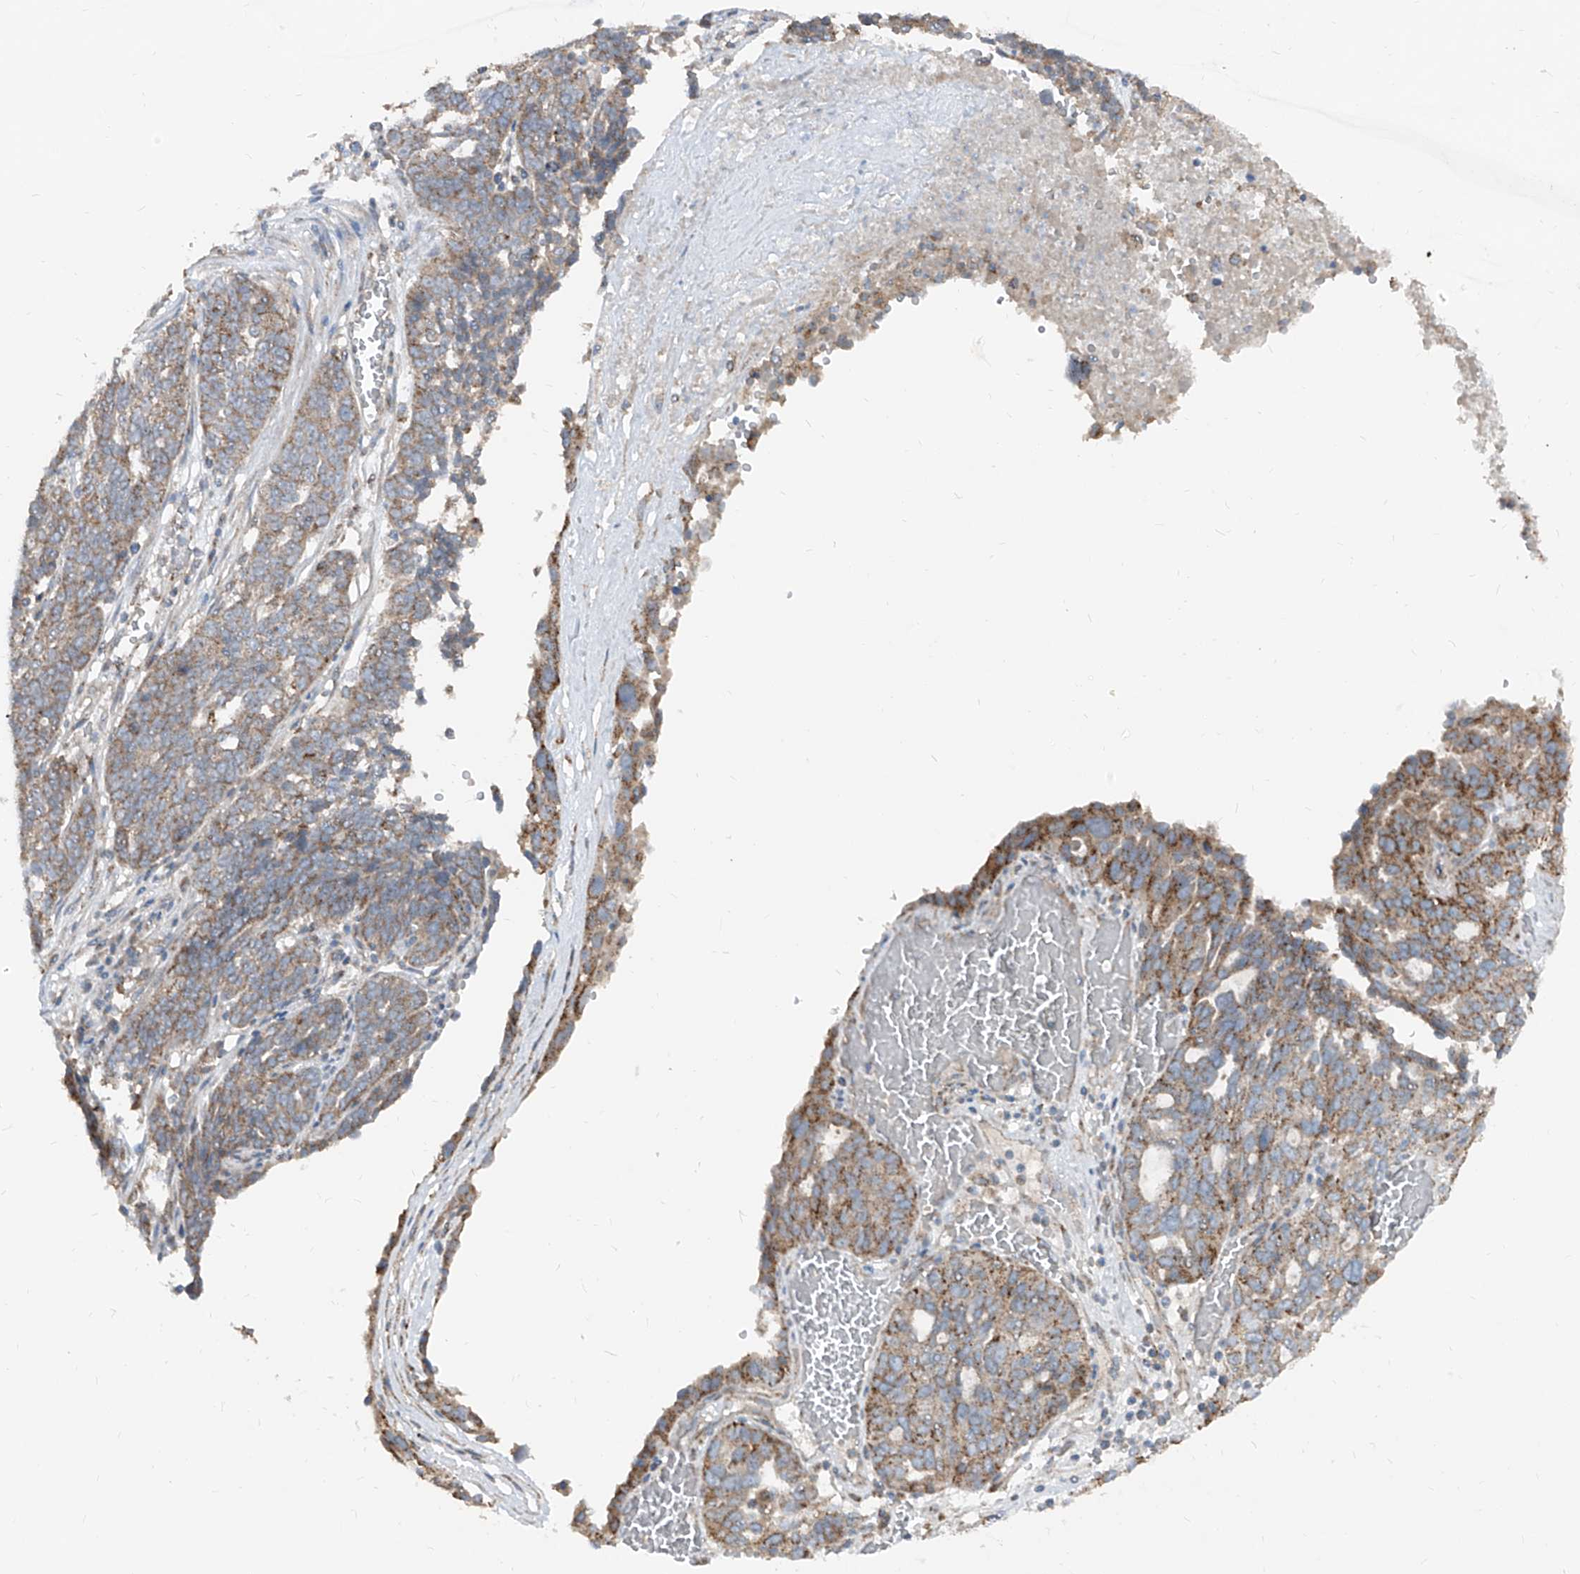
{"staining": {"intensity": "moderate", "quantity": ">75%", "location": "cytoplasmic/membranous"}, "tissue": "ovarian cancer", "cell_type": "Tumor cells", "image_type": "cancer", "snomed": [{"axis": "morphology", "description": "Cystadenocarcinoma, serous, NOS"}, {"axis": "topography", "description": "Ovary"}], "caption": "Moderate cytoplasmic/membranous staining is identified in about >75% of tumor cells in ovarian cancer. The staining was performed using DAB (3,3'-diaminobenzidine), with brown indicating positive protein expression. Nuclei are stained blue with hematoxylin.", "gene": "ABCD3", "patient": {"sex": "female", "age": 59}}